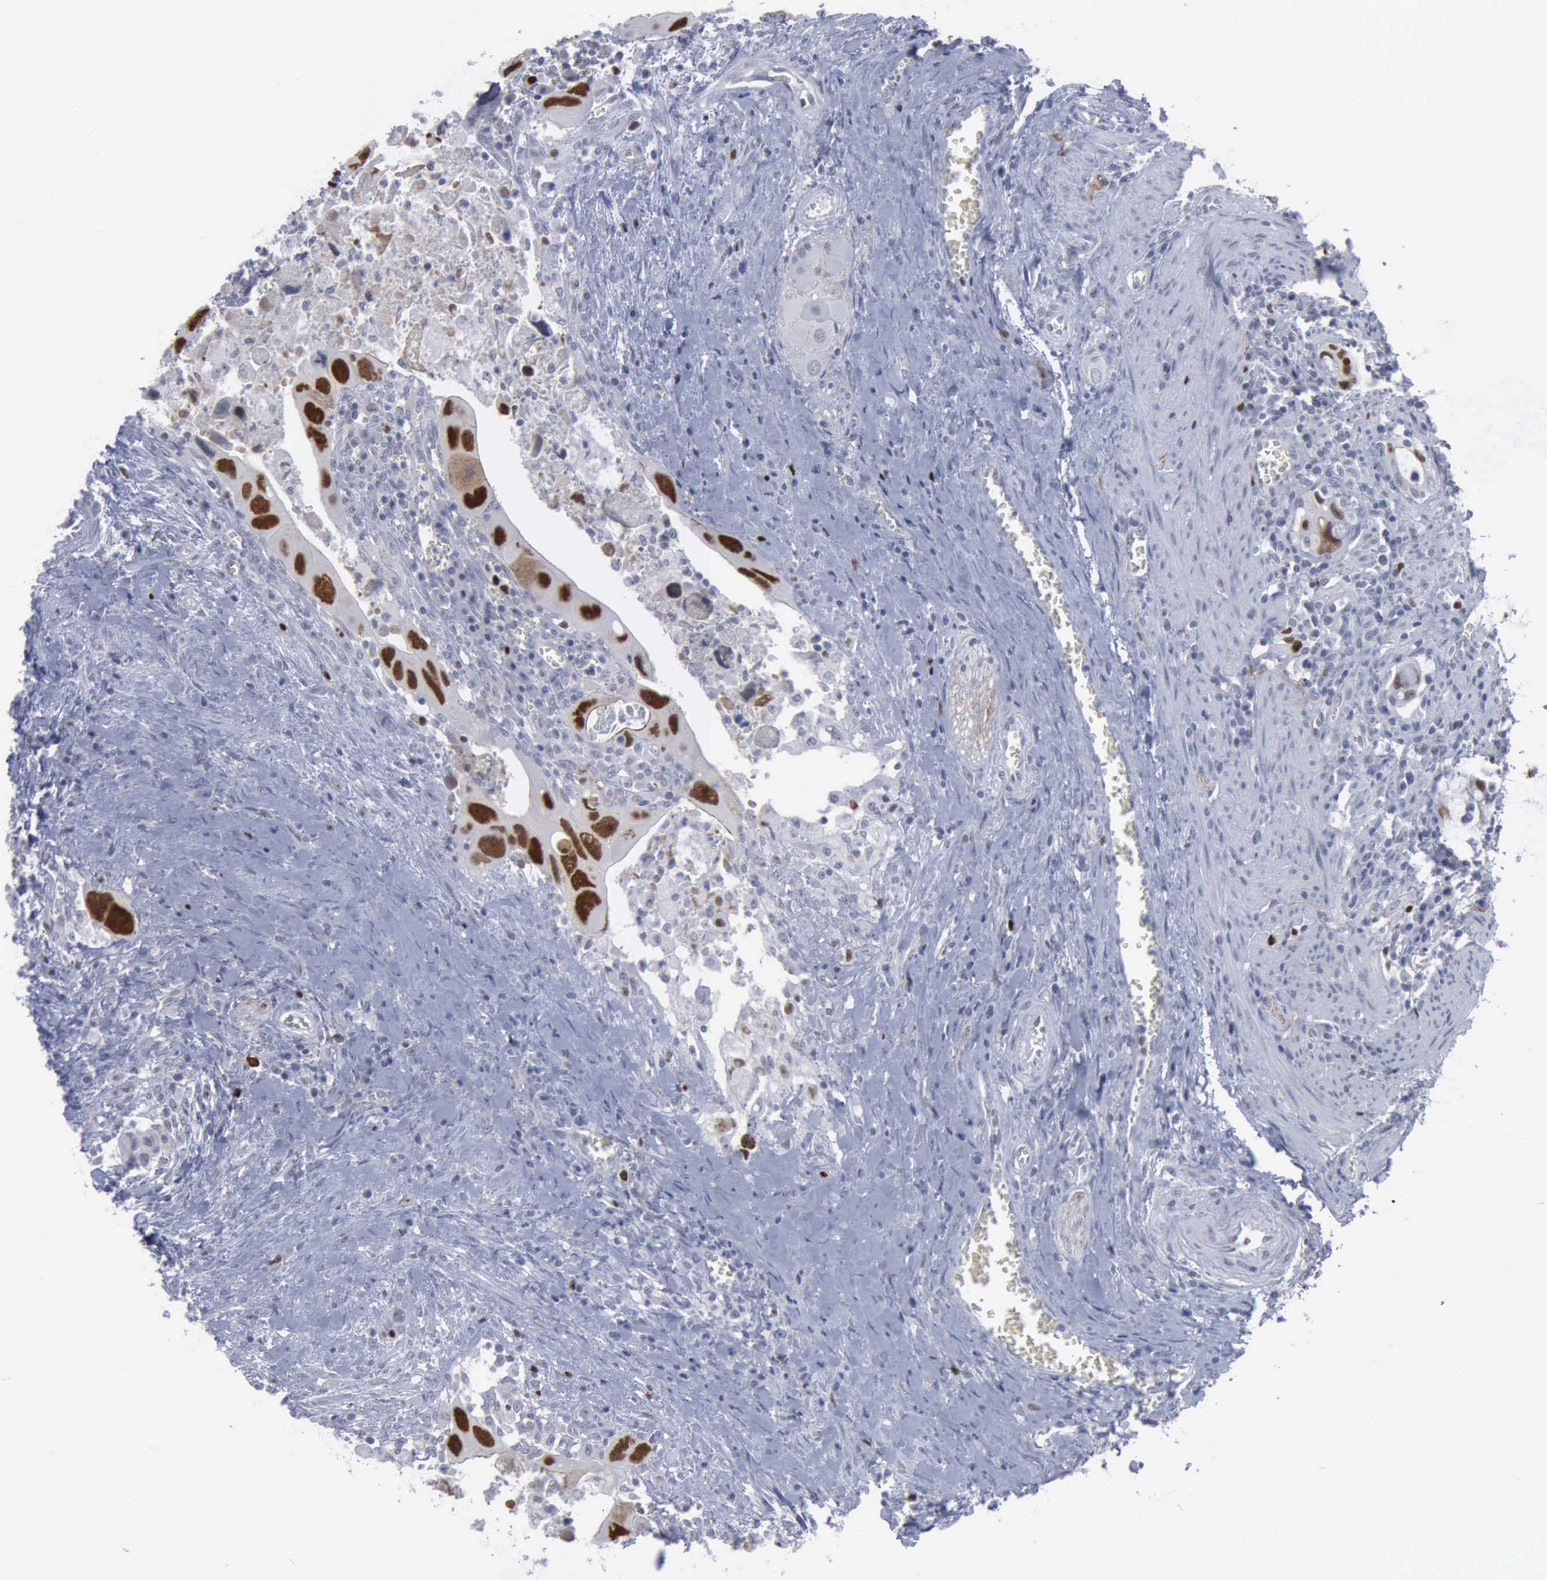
{"staining": {"intensity": "strong", "quantity": "25%-75%", "location": "nuclear"}, "tissue": "colorectal cancer", "cell_type": "Tumor cells", "image_type": "cancer", "snomed": [{"axis": "morphology", "description": "Adenocarcinoma, NOS"}, {"axis": "topography", "description": "Rectum"}], "caption": "Strong nuclear protein expression is appreciated in approximately 25%-75% of tumor cells in adenocarcinoma (colorectal).", "gene": "MCM5", "patient": {"sex": "male", "age": 70}}